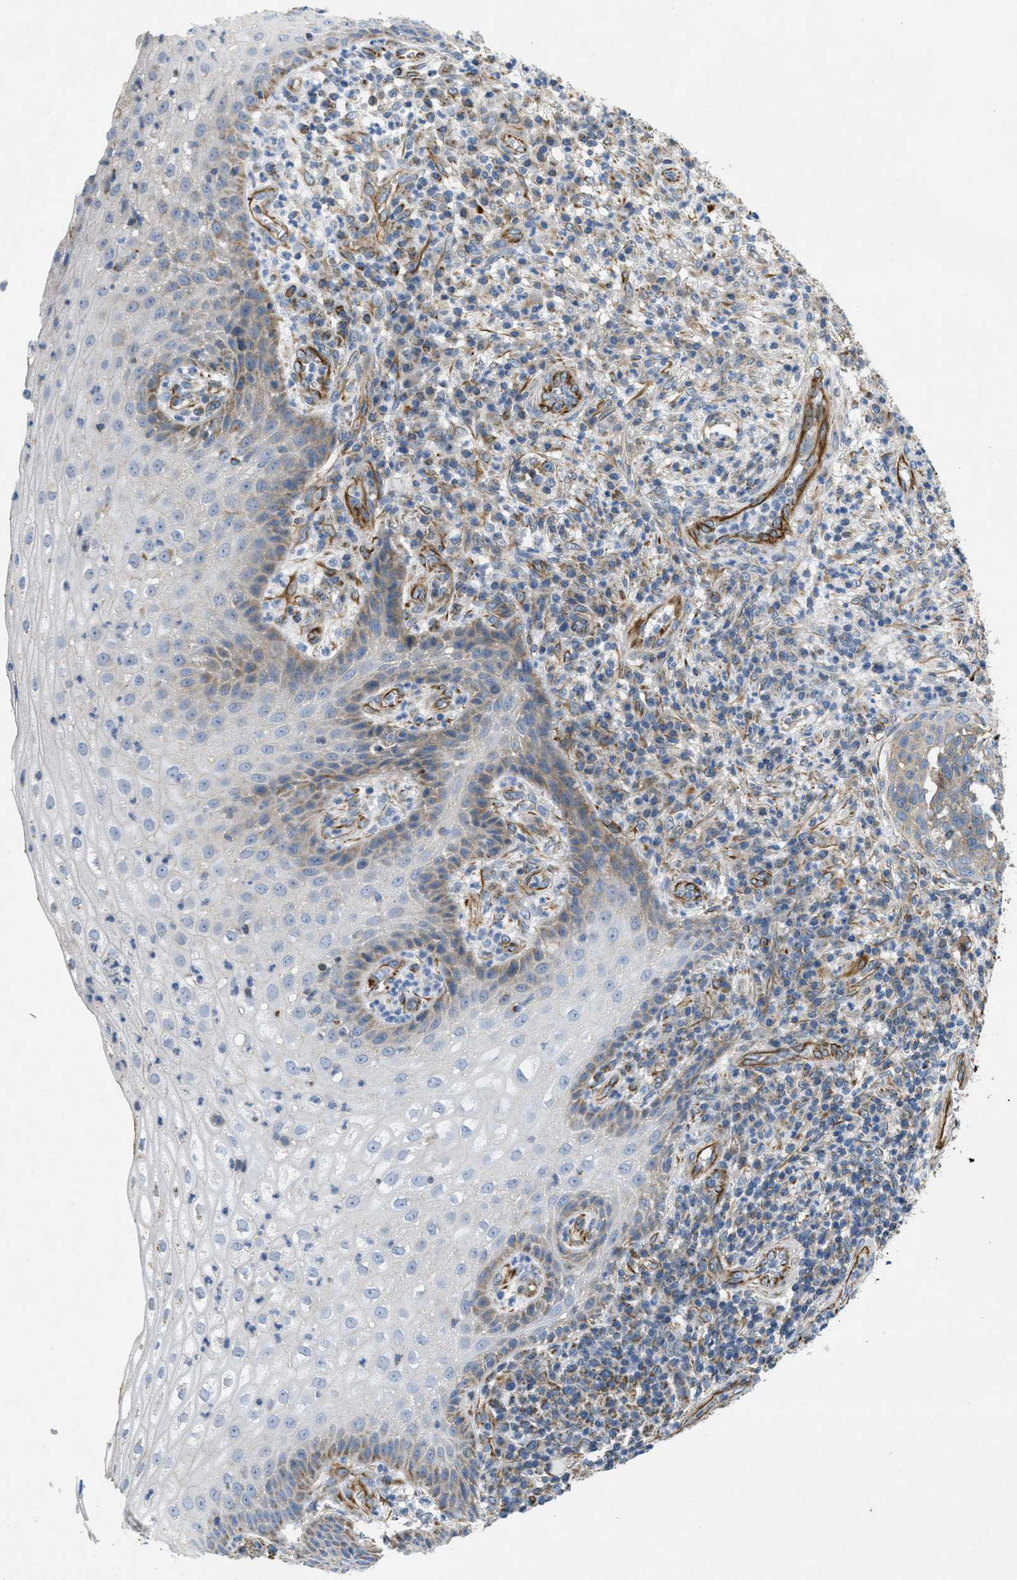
{"staining": {"intensity": "weak", "quantity": ">75%", "location": "cytoplasmic/membranous"}, "tissue": "cervical cancer", "cell_type": "Tumor cells", "image_type": "cancer", "snomed": [{"axis": "morphology", "description": "Squamous cell carcinoma, NOS"}, {"axis": "topography", "description": "Cervix"}], "caption": "Immunohistochemical staining of human cervical cancer (squamous cell carcinoma) displays weak cytoplasmic/membranous protein positivity in about >75% of tumor cells.", "gene": "BTN3A1", "patient": {"sex": "female", "age": 34}}